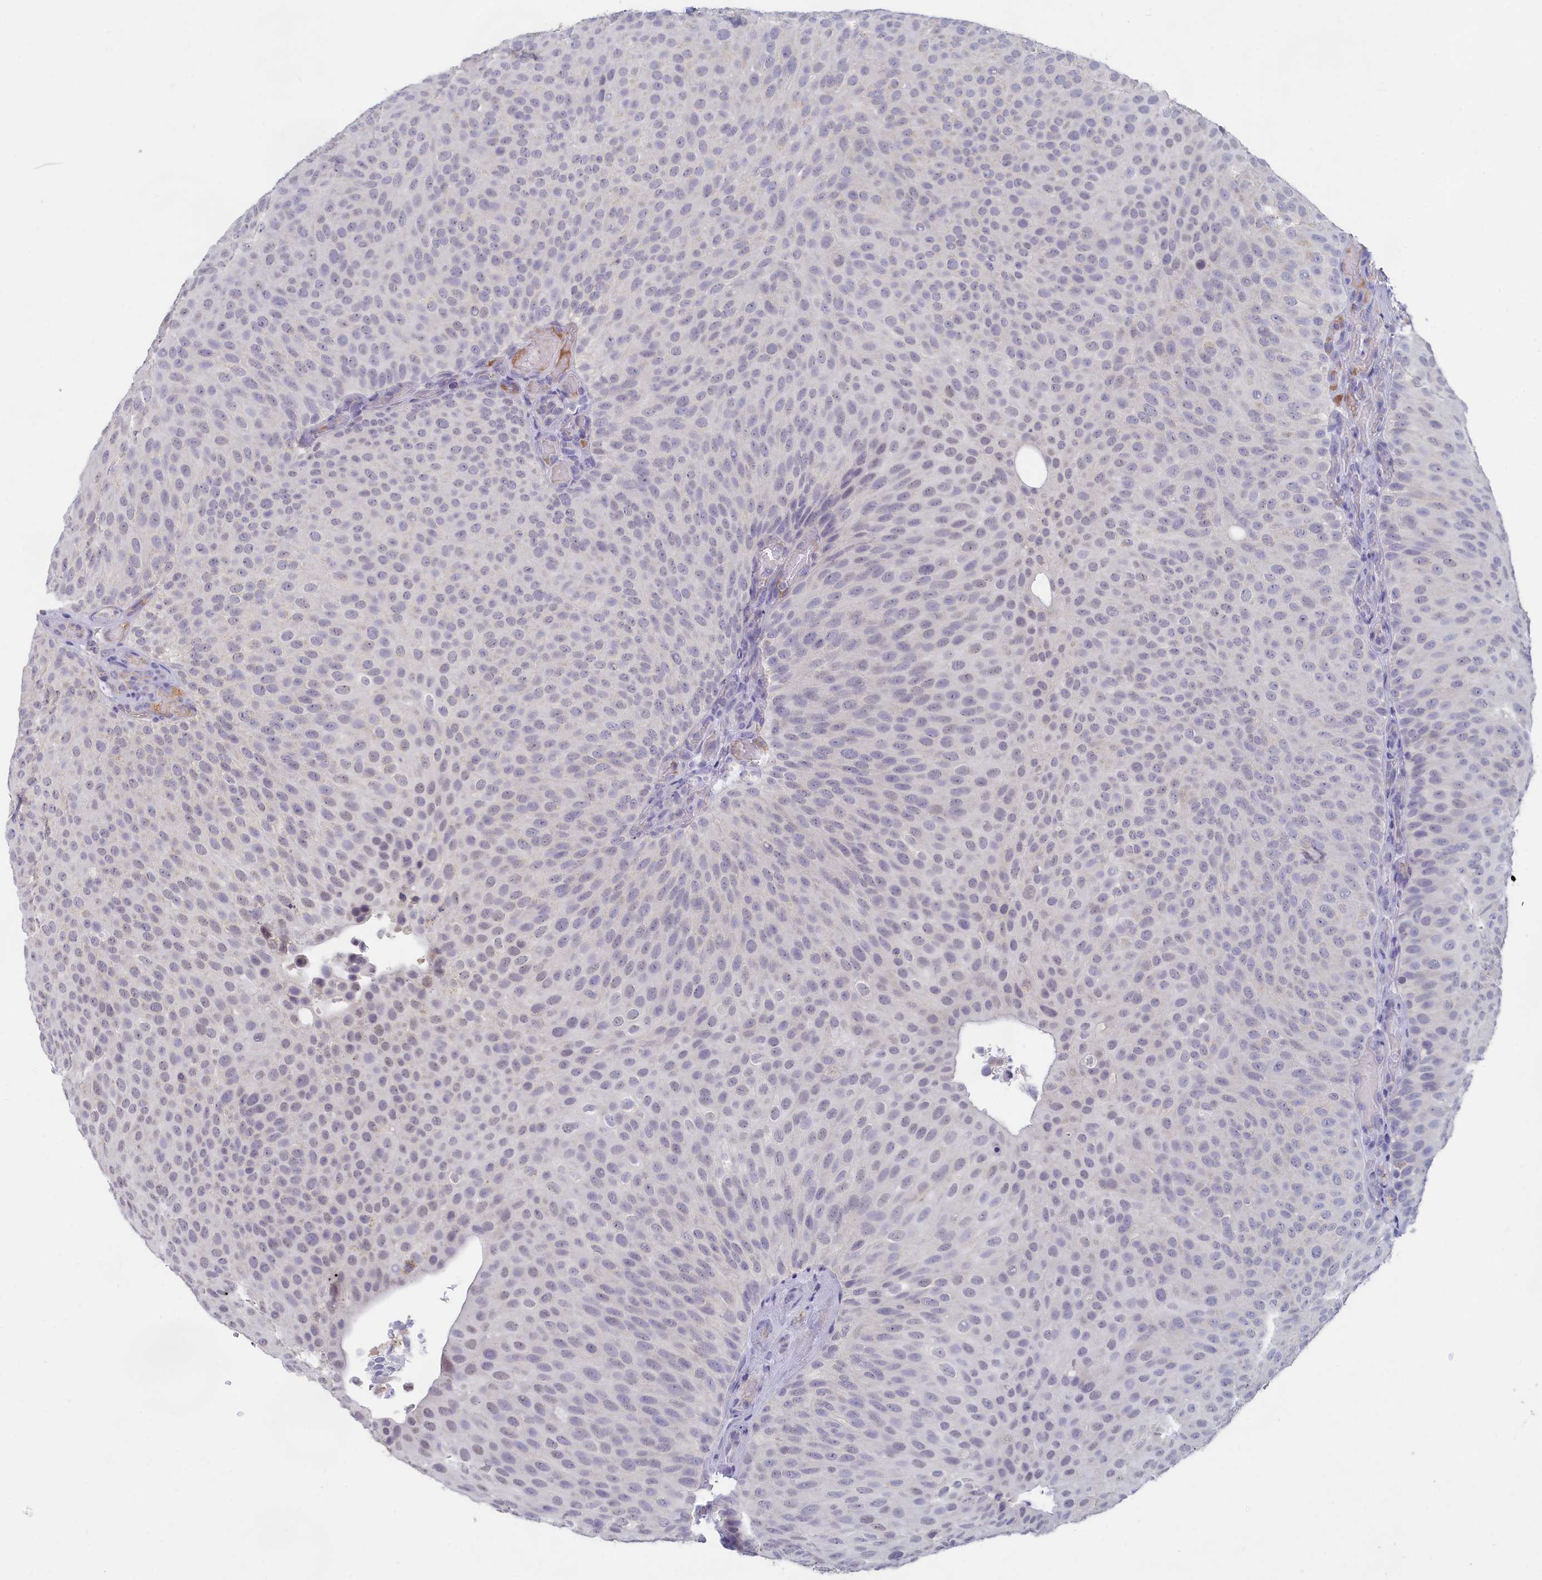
{"staining": {"intensity": "weak", "quantity": "<25%", "location": "cytoplasmic/membranous"}, "tissue": "urothelial cancer", "cell_type": "Tumor cells", "image_type": "cancer", "snomed": [{"axis": "morphology", "description": "Urothelial carcinoma, Low grade"}, {"axis": "topography", "description": "Urinary bladder"}], "caption": "This is an IHC image of human urothelial cancer. There is no positivity in tumor cells.", "gene": "LRIF1", "patient": {"sex": "male", "age": 78}}